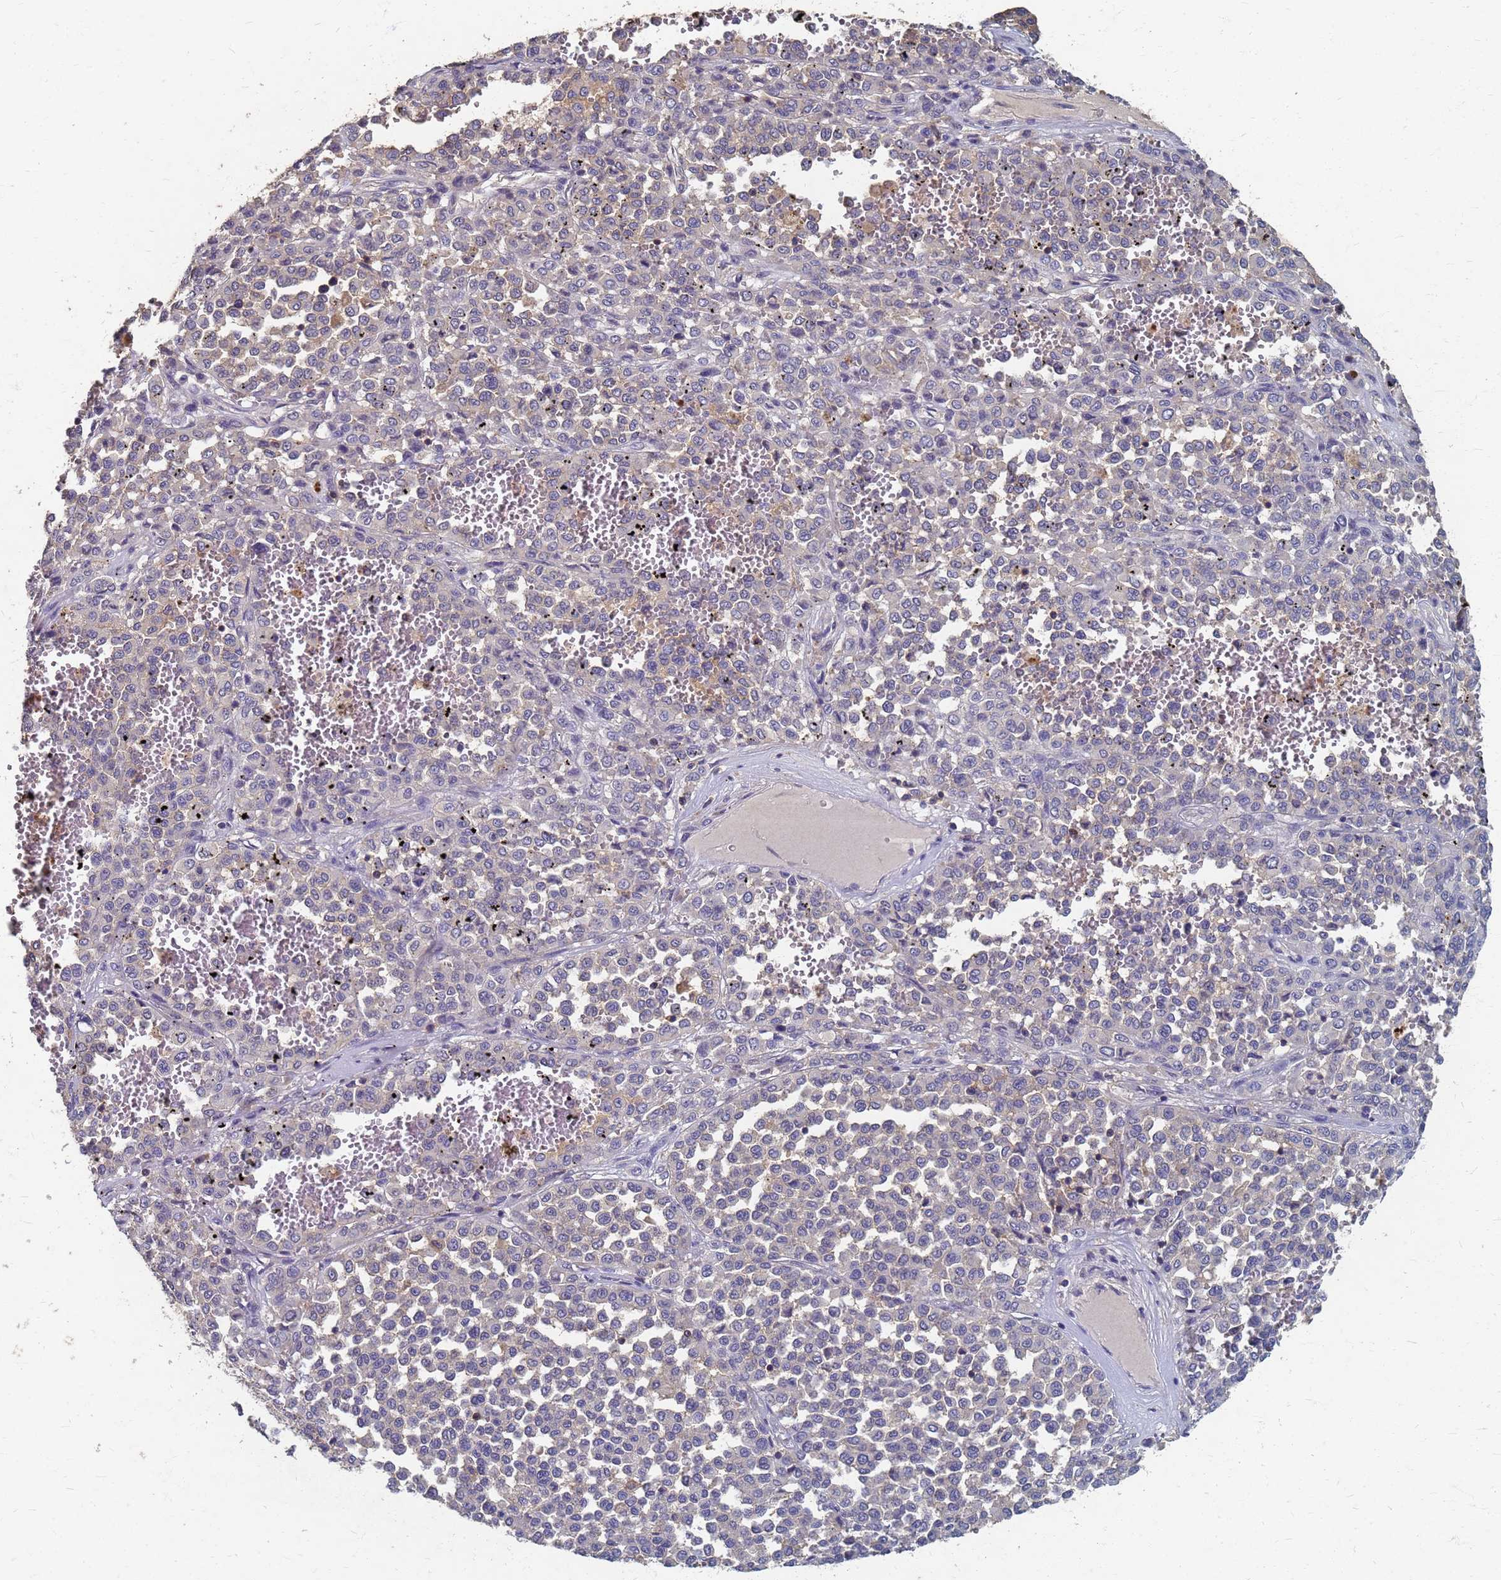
{"staining": {"intensity": "negative", "quantity": "none", "location": "none"}, "tissue": "melanoma", "cell_type": "Tumor cells", "image_type": "cancer", "snomed": [{"axis": "morphology", "description": "Malignant melanoma, Metastatic site"}, {"axis": "topography", "description": "Pancreas"}], "caption": "Protein analysis of malignant melanoma (metastatic site) exhibits no significant positivity in tumor cells. The staining was performed using DAB (3,3'-diaminobenzidine) to visualize the protein expression in brown, while the nuclei were stained in blue with hematoxylin (Magnification: 20x).", "gene": "KRCC1", "patient": {"sex": "female", "age": 30}}